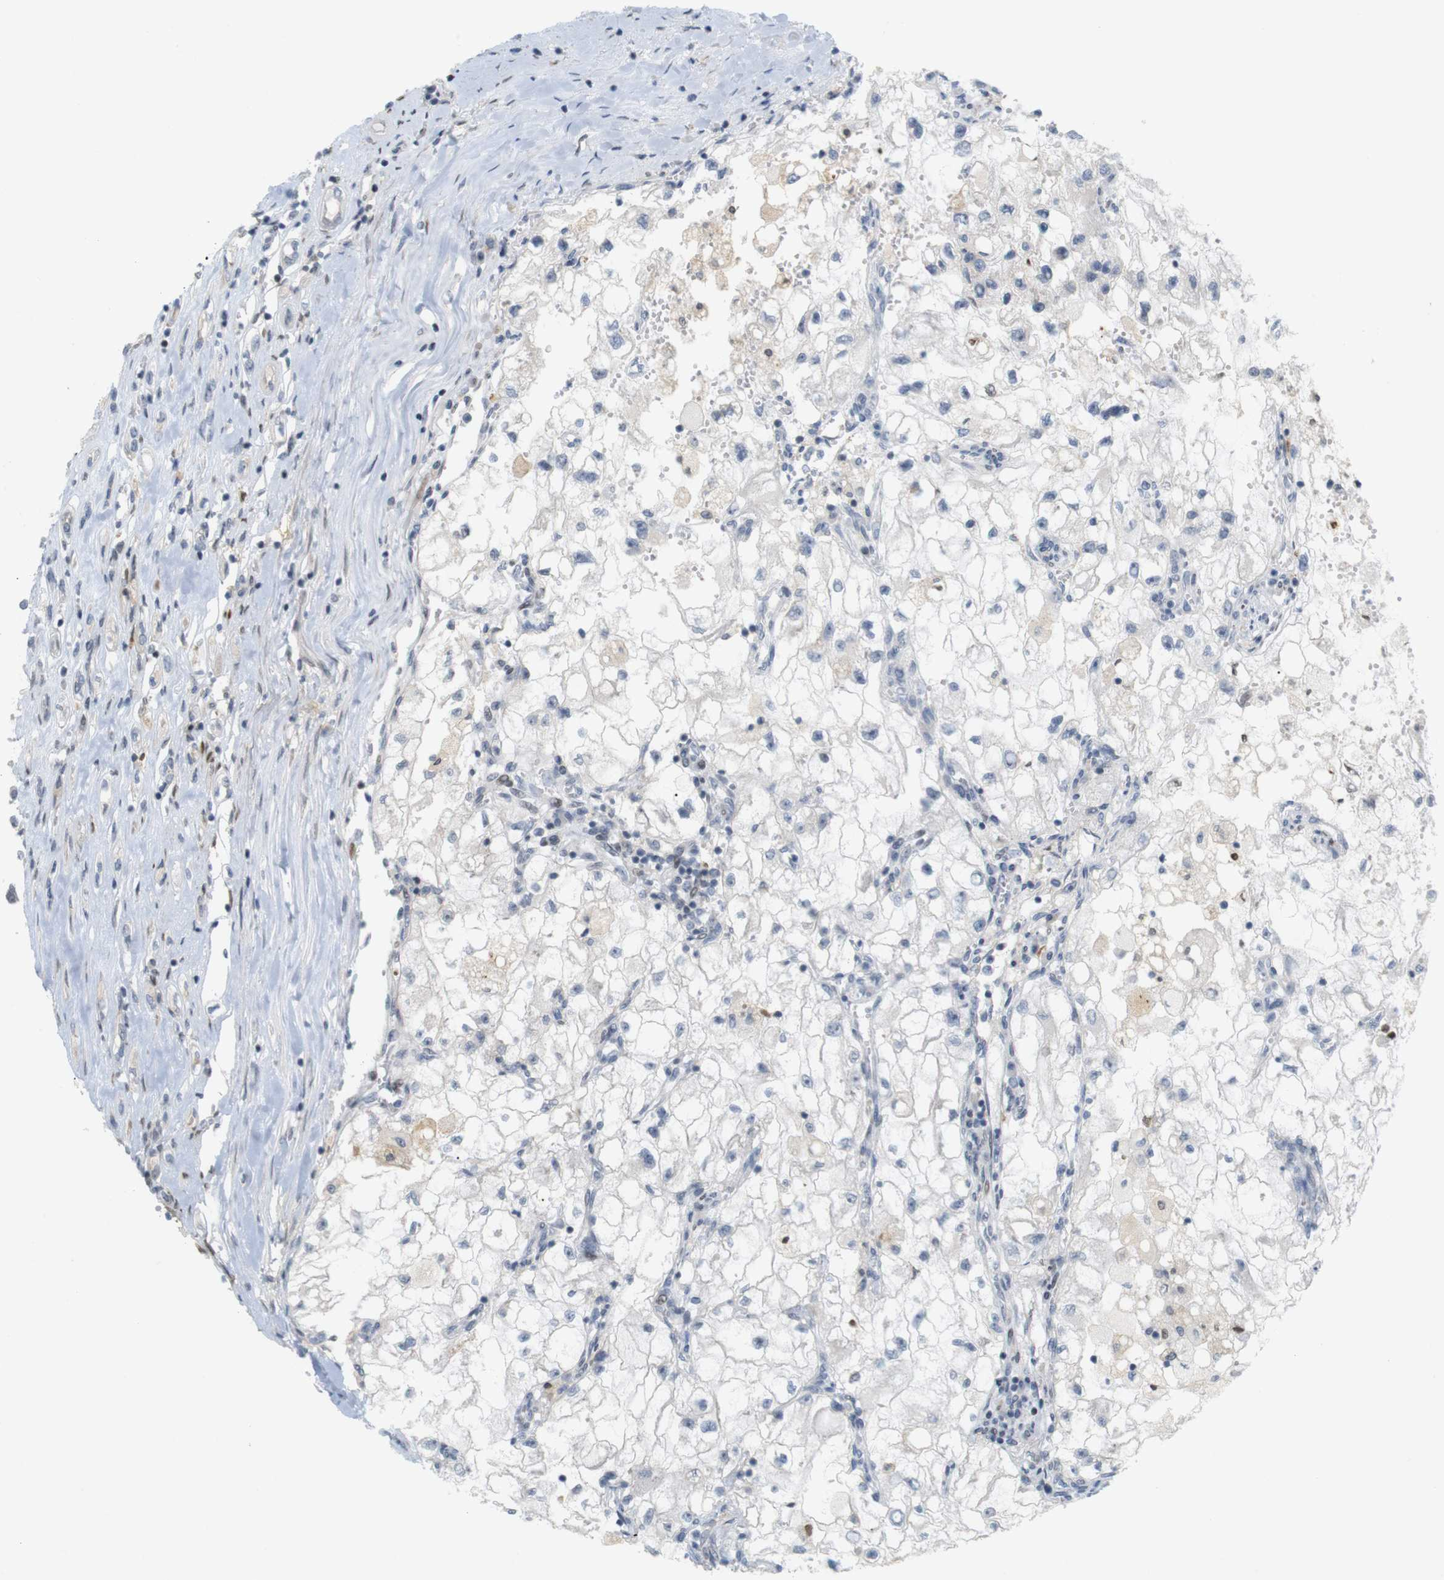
{"staining": {"intensity": "negative", "quantity": "none", "location": "none"}, "tissue": "renal cancer", "cell_type": "Tumor cells", "image_type": "cancer", "snomed": [{"axis": "morphology", "description": "Adenocarcinoma, NOS"}, {"axis": "topography", "description": "Kidney"}], "caption": "Human renal adenocarcinoma stained for a protein using immunohistochemistry reveals no positivity in tumor cells.", "gene": "PPP1R14A", "patient": {"sex": "female", "age": 70}}